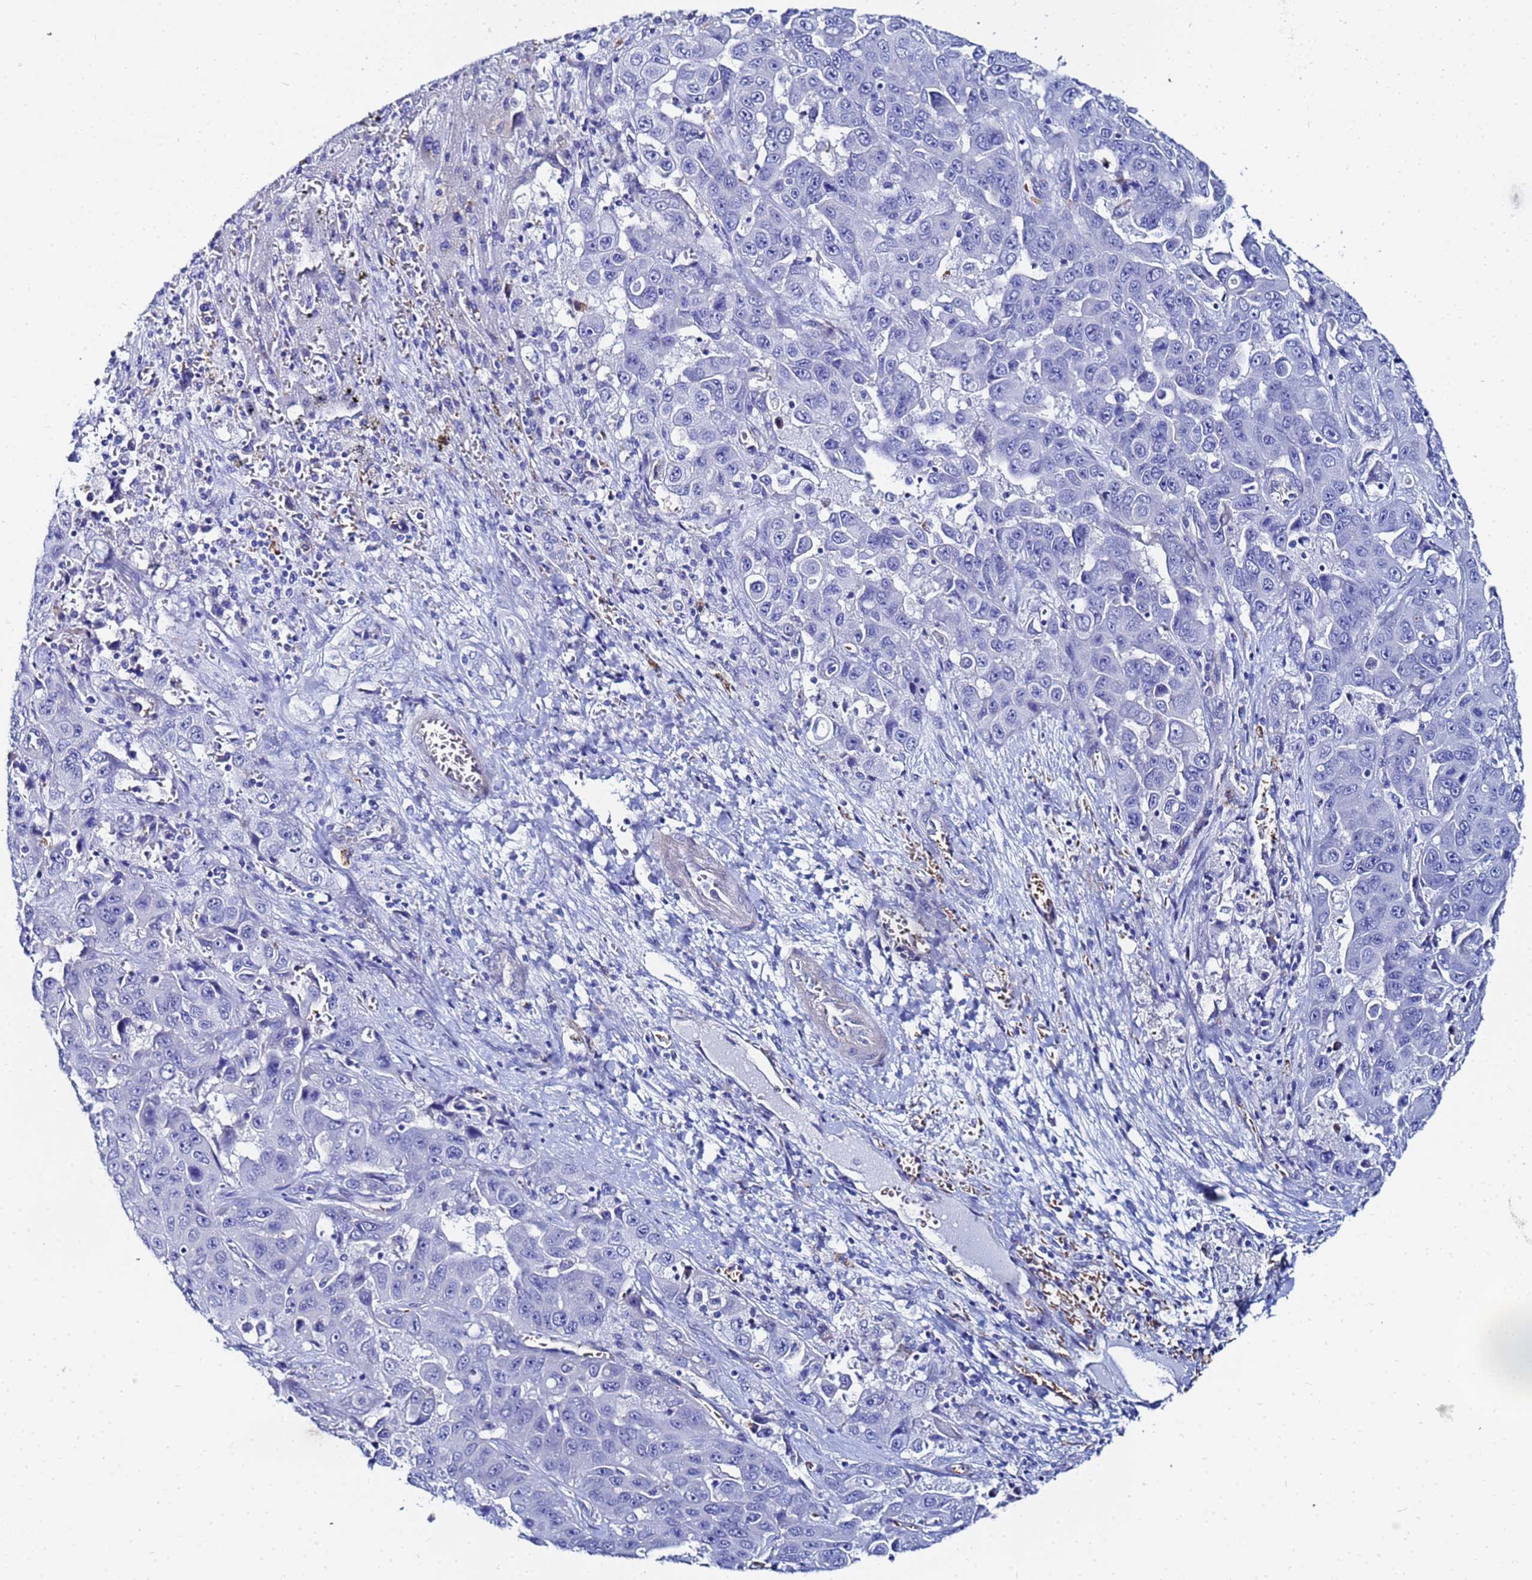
{"staining": {"intensity": "negative", "quantity": "none", "location": "none"}, "tissue": "liver cancer", "cell_type": "Tumor cells", "image_type": "cancer", "snomed": [{"axis": "morphology", "description": "Cholangiocarcinoma"}, {"axis": "topography", "description": "Liver"}], "caption": "IHC of human liver cancer displays no expression in tumor cells.", "gene": "ZNF26", "patient": {"sex": "female", "age": 52}}